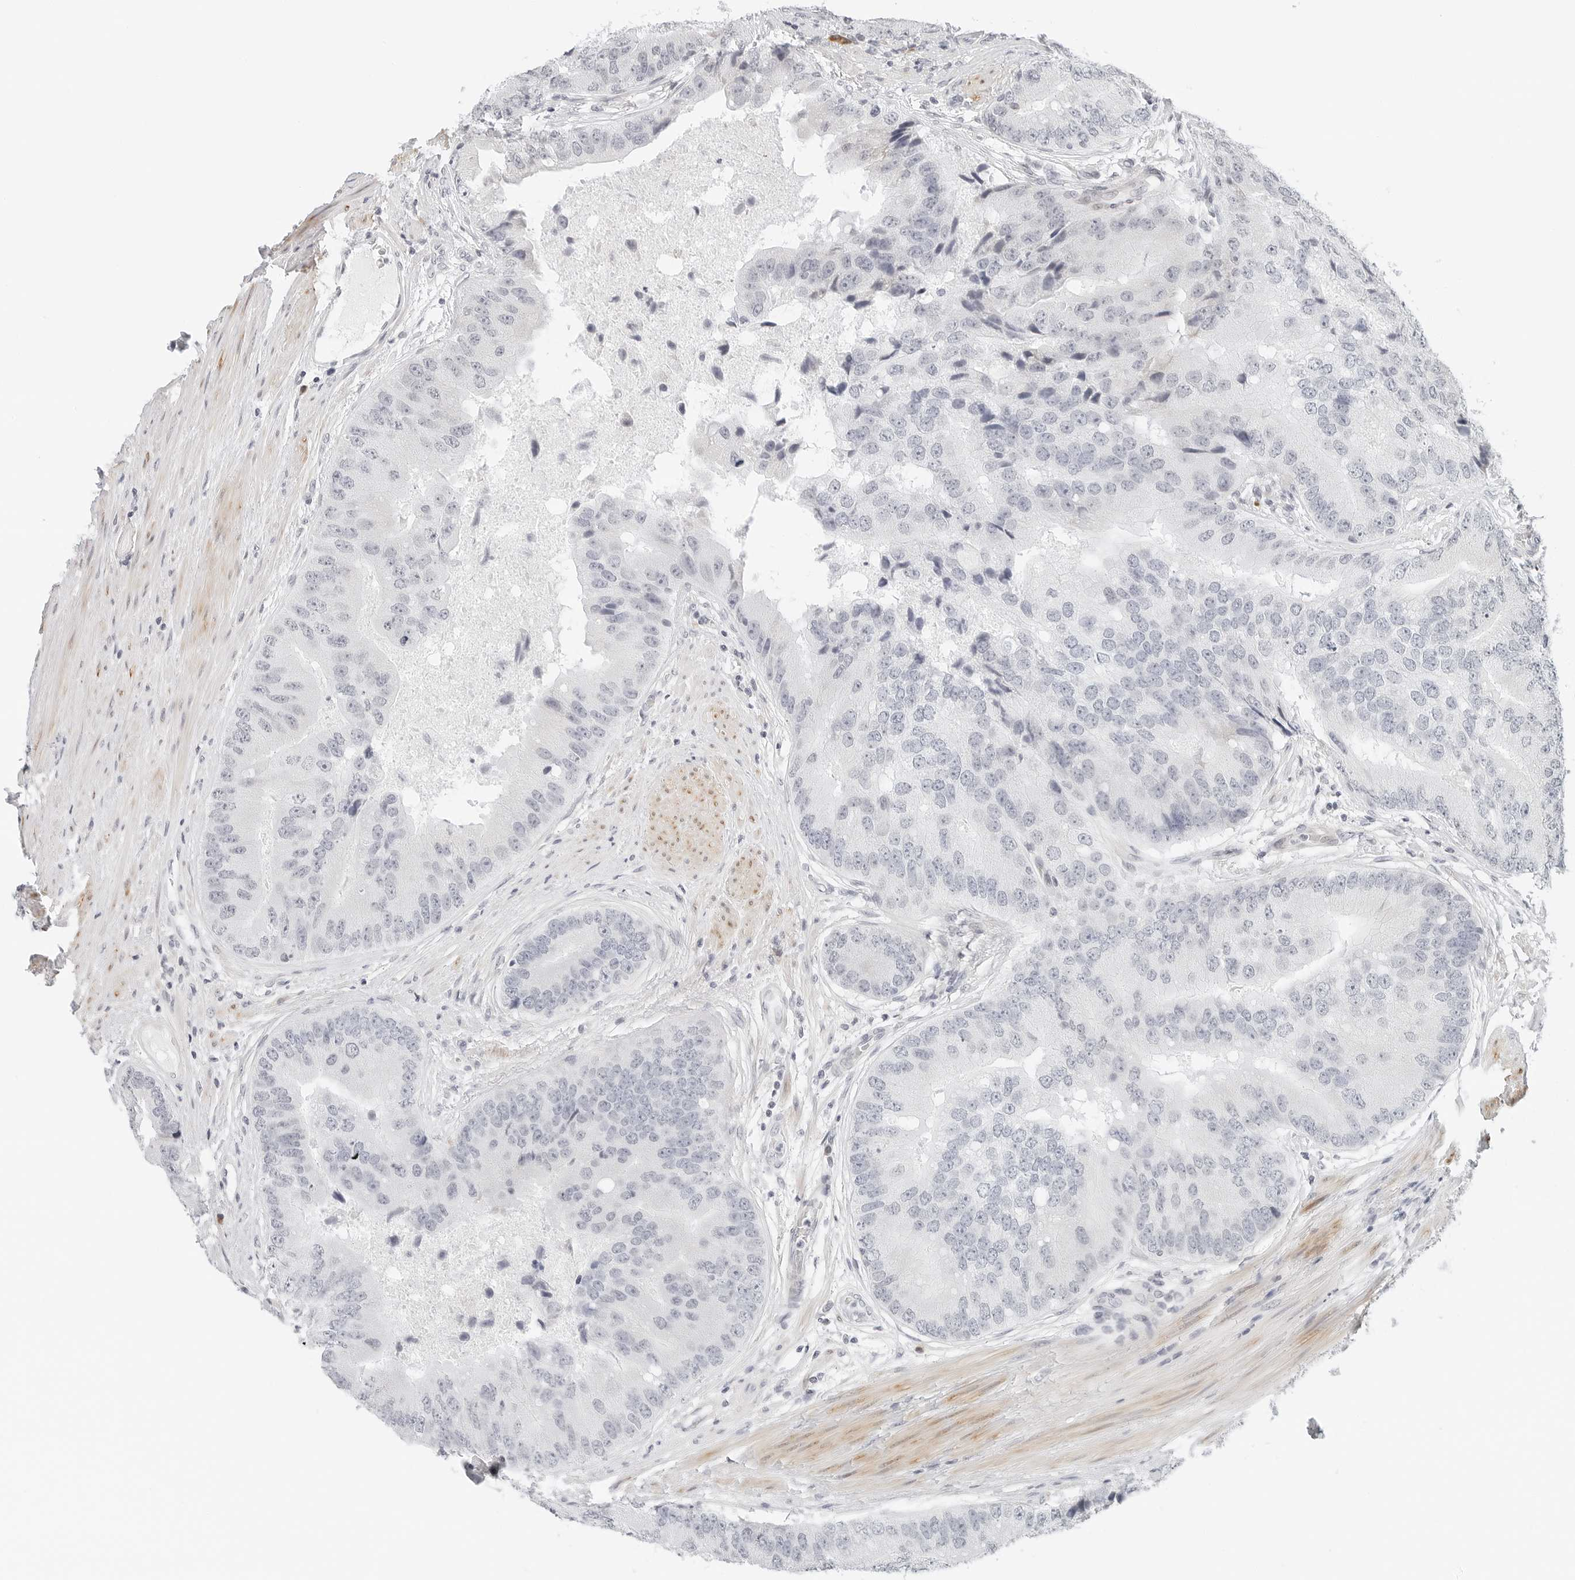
{"staining": {"intensity": "negative", "quantity": "none", "location": "none"}, "tissue": "prostate cancer", "cell_type": "Tumor cells", "image_type": "cancer", "snomed": [{"axis": "morphology", "description": "Adenocarcinoma, High grade"}, {"axis": "topography", "description": "Prostate"}], "caption": "The immunohistochemistry histopathology image has no significant expression in tumor cells of prostate cancer tissue. (DAB (3,3'-diaminobenzidine) immunohistochemistry (IHC) visualized using brightfield microscopy, high magnification).", "gene": "PARP10", "patient": {"sex": "male", "age": 70}}